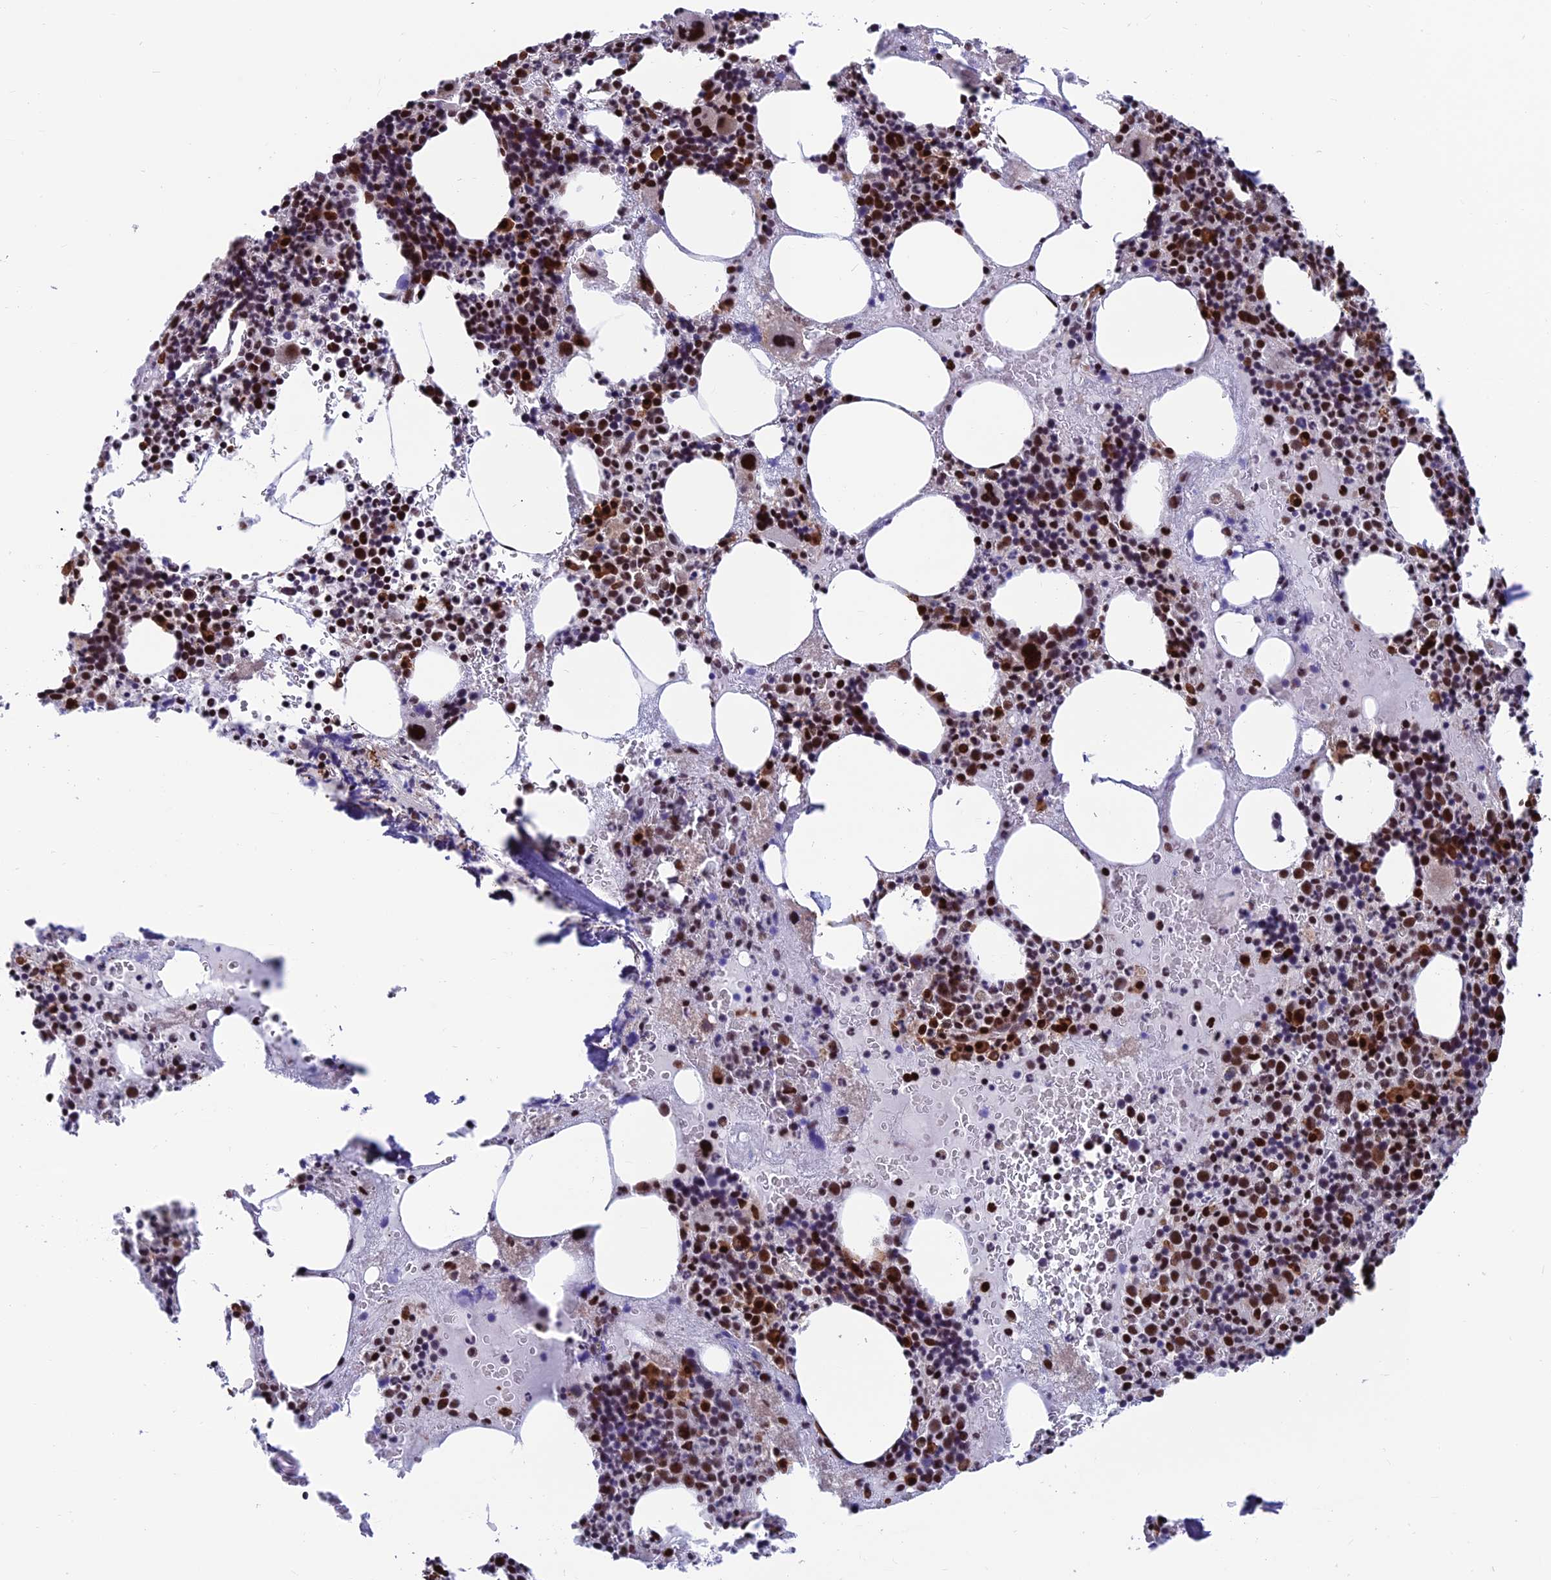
{"staining": {"intensity": "strong", "quantity": "25%-75%", "location": "nuclear"}, "tissue": "bone marrow", "cell_type": "Hematopoietic cells", "image_type": "normal", "snomed": [{"axis": "morphology", "description": "Normal tissue, NOS"}, {"axis": "topography", "description": "Bone marrow"}], "caption": "An immunohistochemistry (IHC) image of benign tissue is shown. Protein staining in brown shows strong nuclear positivity in bone marrow within hematopoietic cells.", "gene": "KIAA1191", "patient": {"sex": "male", "age": 75}}